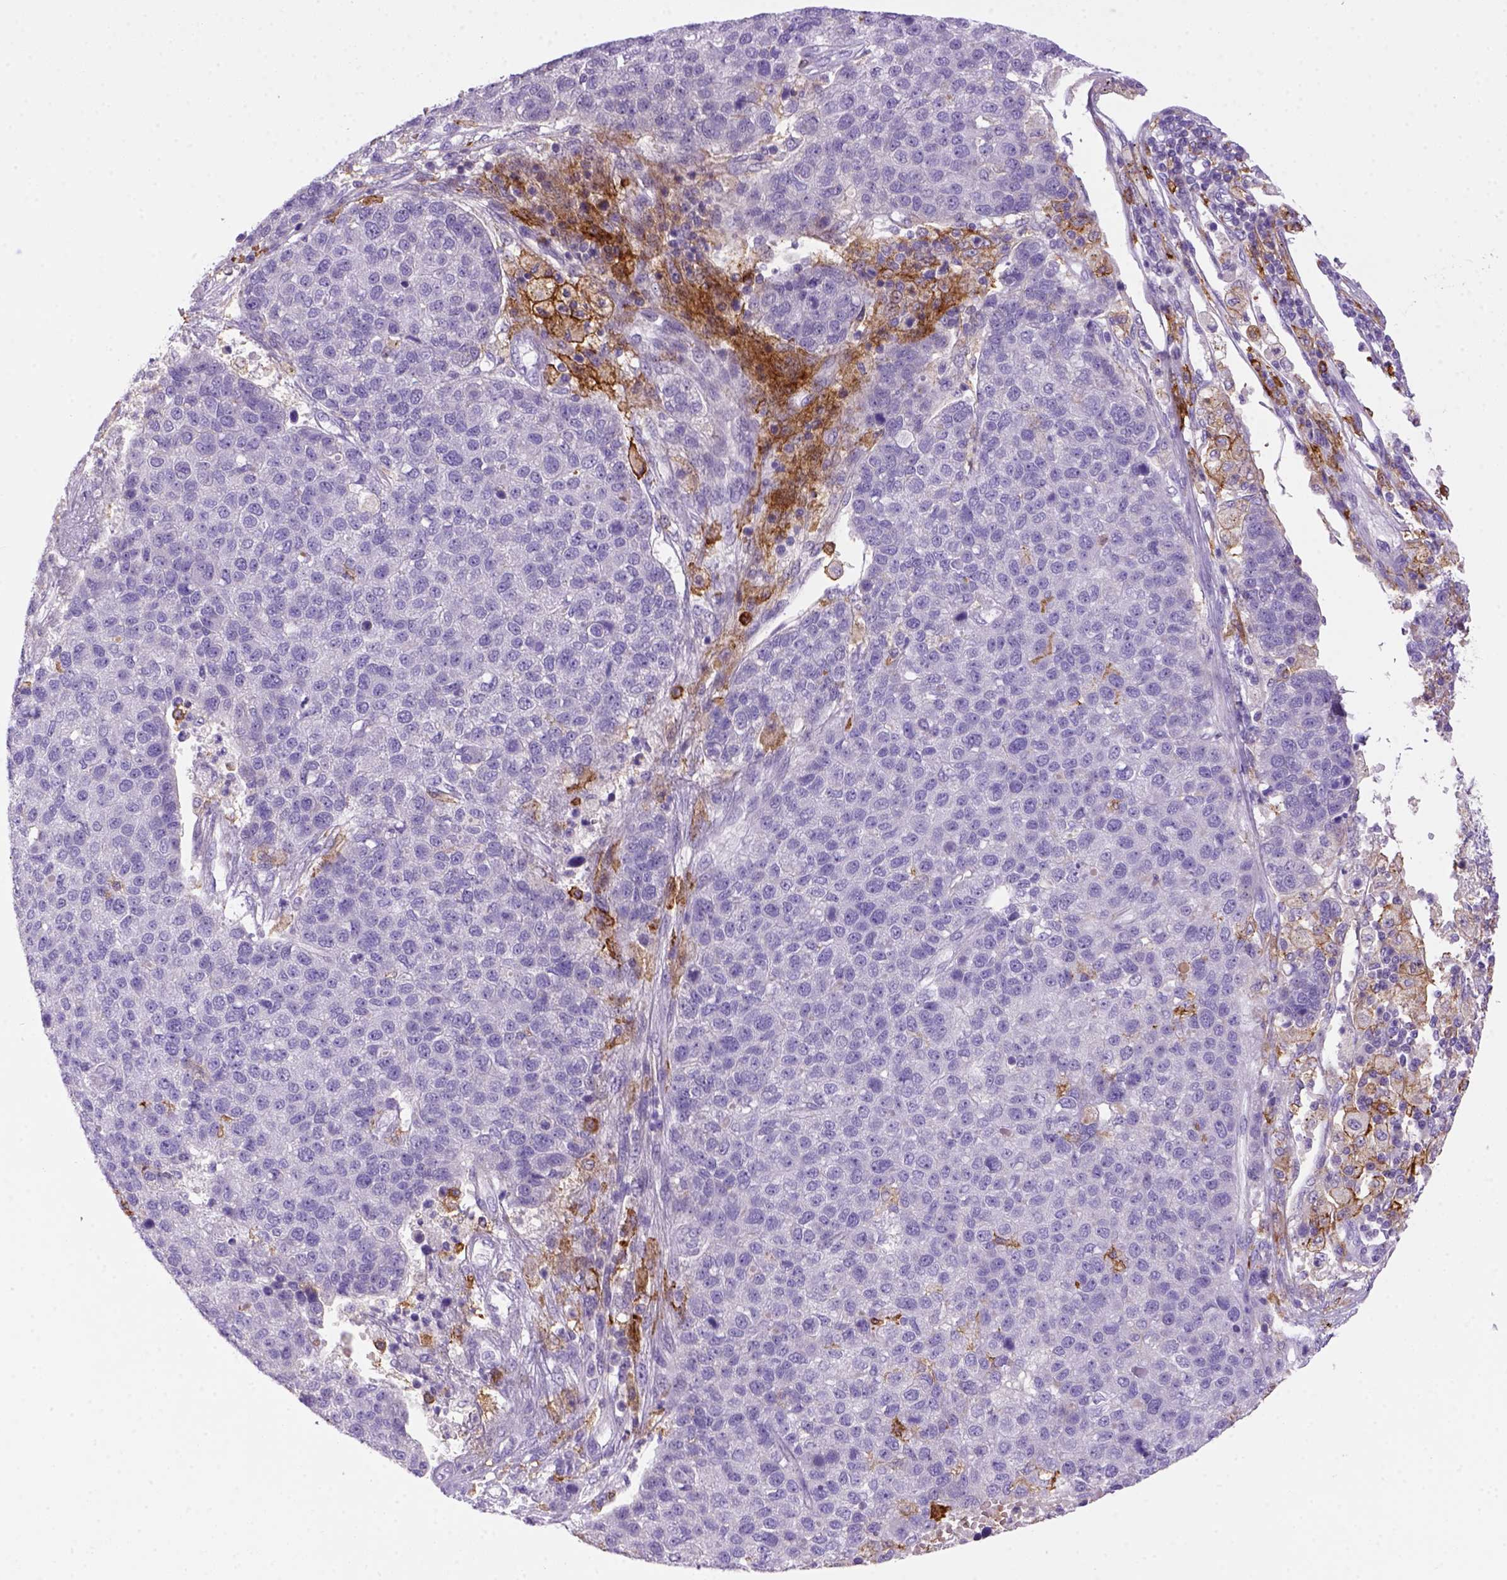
{"staining": {"intensity": "negative", "quantity": "none", "location": "none"}, "tissue": "pancreatic cancer", "cell_type": "Tumor cells", "image_type": "cancer", "snomed": [{"axis": "morphology", "description": "Adenocarcinoma, NOS"}, {"axis": "topography", "description": "Pancreas"}], "caption": "An immunohistochemistry photomicrograph of pancreatic cancer (adenocarcinoma) is shown. There is no staining in tumor cells of pancreatic cancer (adenocarcinoma).", "gene": "CD14", "patient": {"sex": "female", "age": 61}}